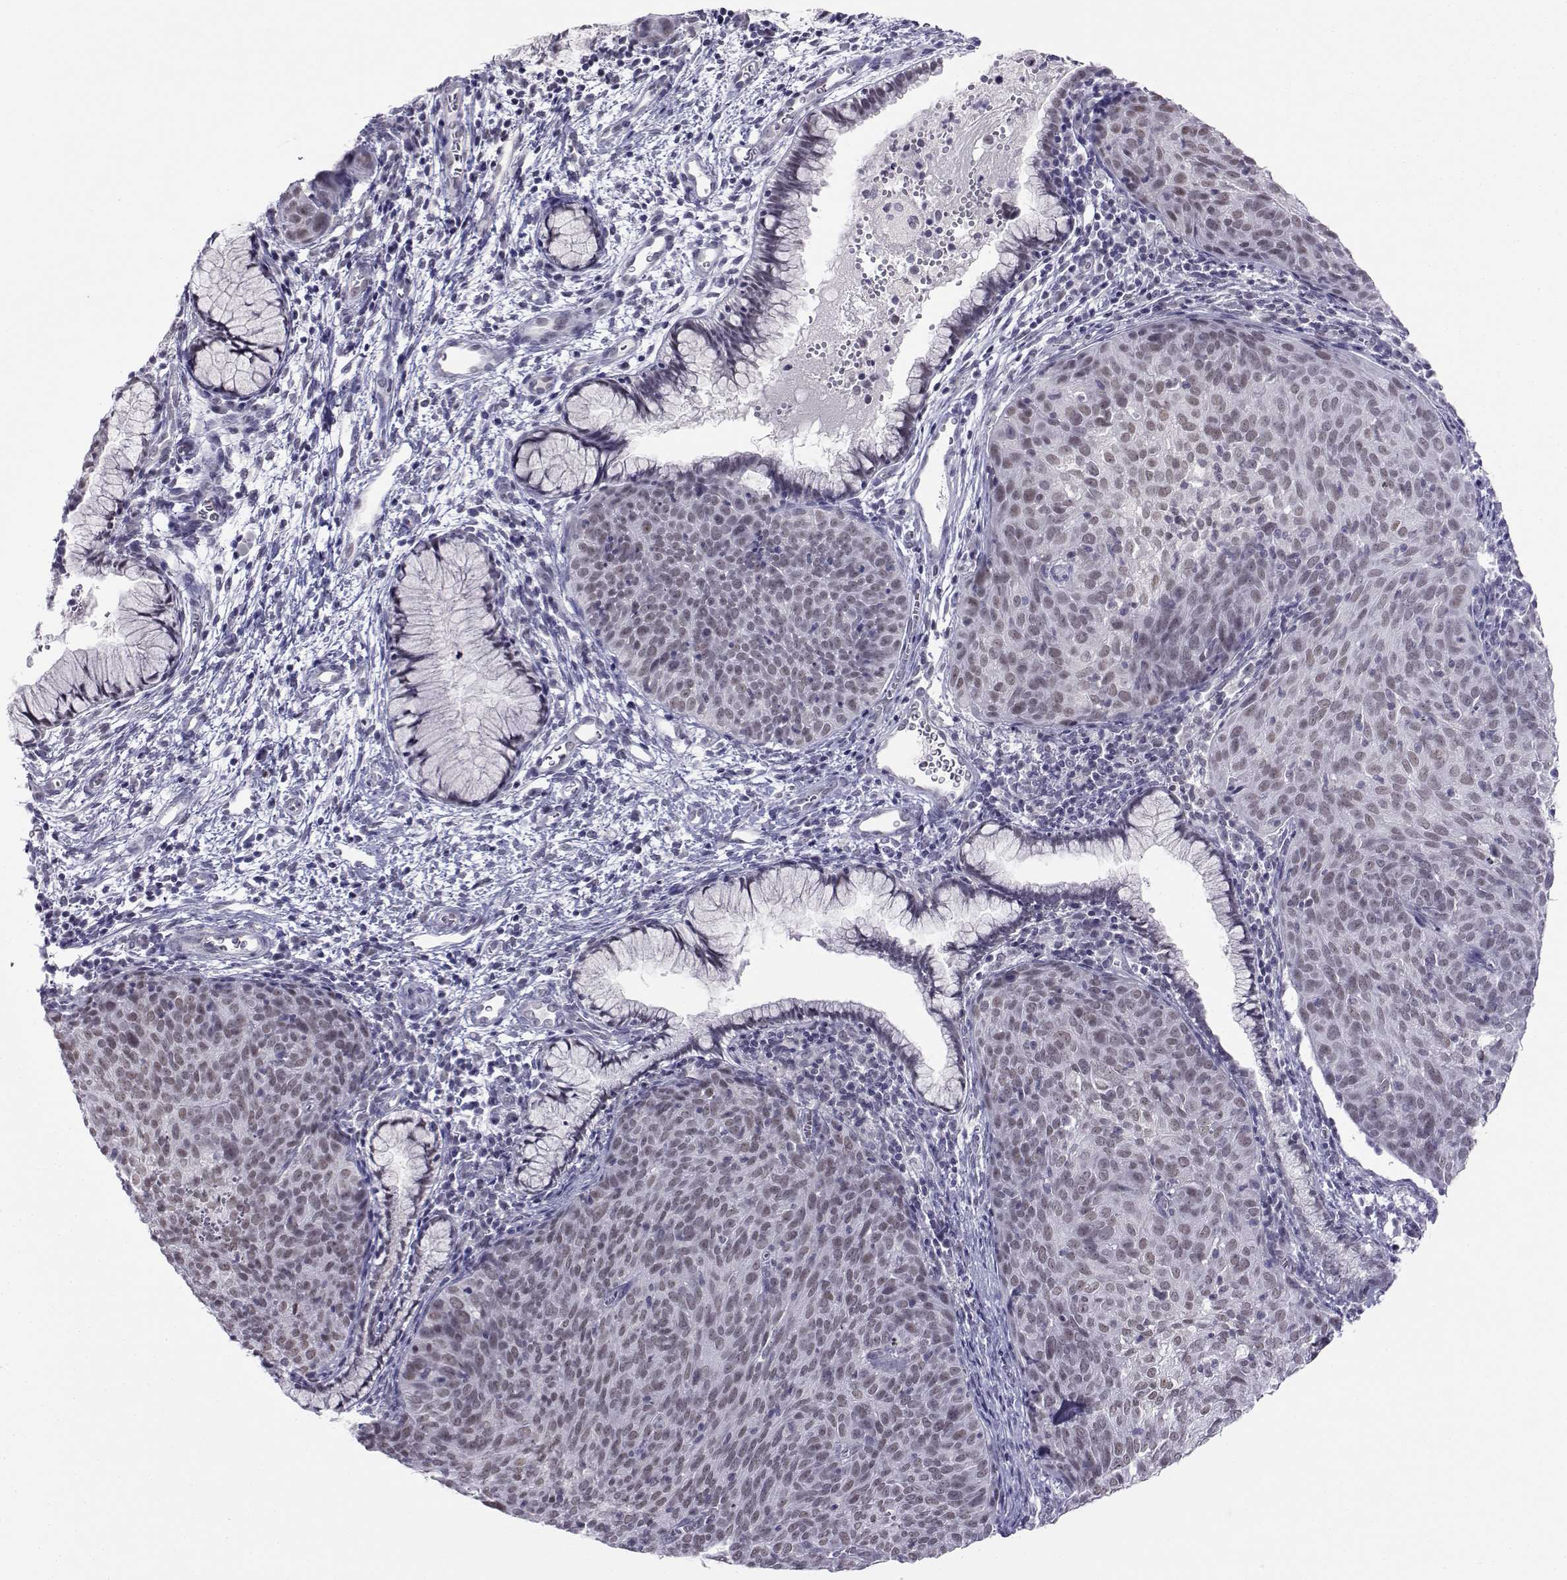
{"staining": {"intensity": "weak", "quantity": "25%-75%", "location": "nuclear"}, "tissue": "cervical cancer", "cell_type": "Tumor cells", "image_type": "cancer", "snomed": [{"axis": "morphology", "description": "Squamous cell carcinoma, NOS"}, {"axis": "topography", "description": "Cervix"}], "caption": "Protein staining of squamous cell carcinoma (cervical) tissue reveals weak nuclear staining in about 25%-75% of tumor cells.", "gene": "MED26", "patient": {"sex": "female", "age": 39}}